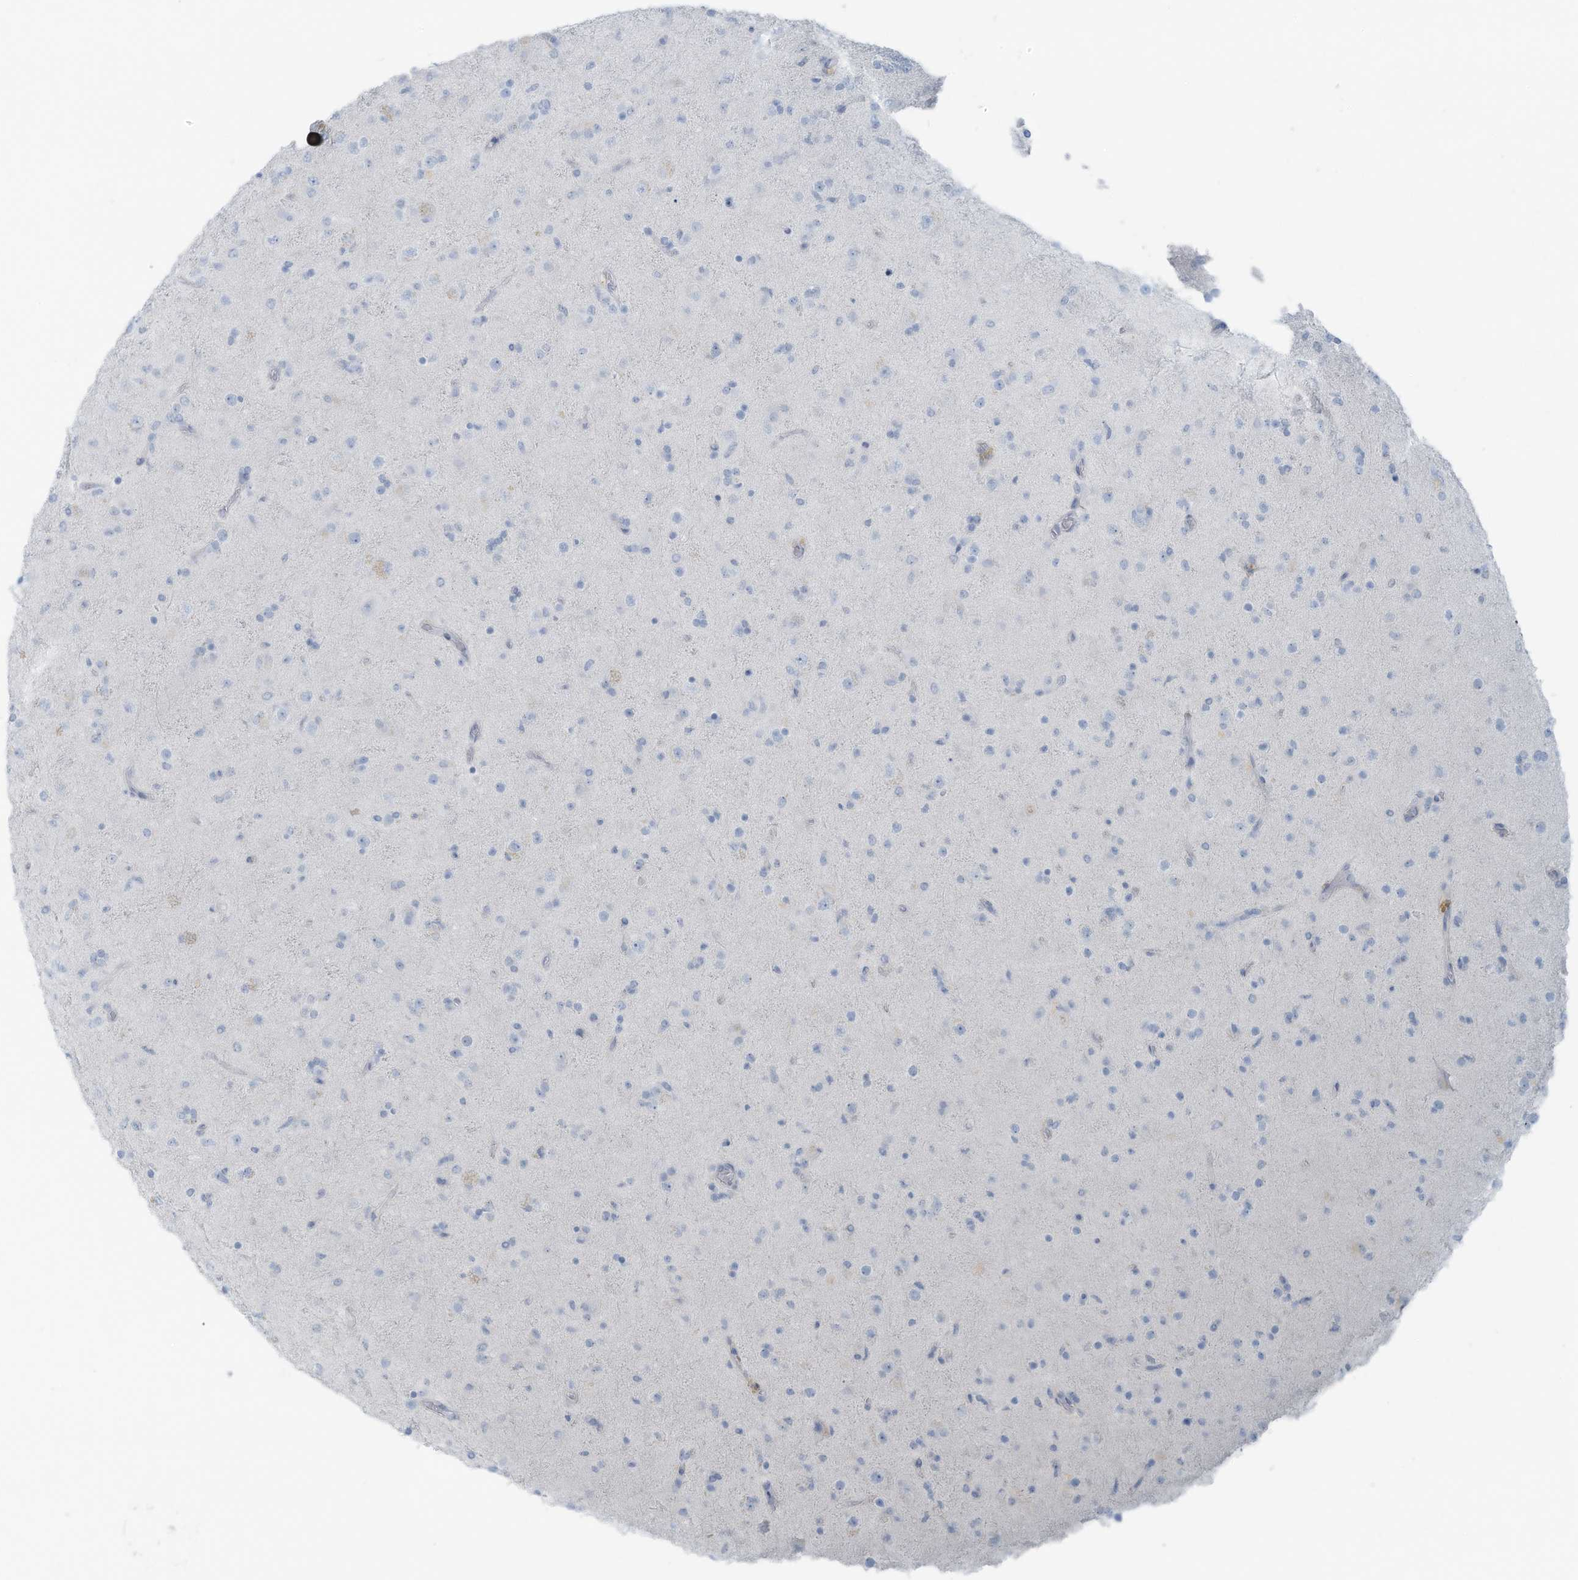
{"staining": {"intensity": "negative", "quantity": "none", "location": "none"}, "tissue": "glioma", "cell_type": "Tumor cells", "image_type": "cancer", "snomed": [{"axis": "morphology", "description": "Glioma, malignant, Low grade"}, {"axis": "topography", "description": "Brain"}], "caption": "Immunohistochemistry (IHC) photomicrograph of human glioma stained for a protein (brown), which reveals no positivity in tumor cells.", "gene": "SLC25A43", "patient": {"sex": "male", "age": 65}}